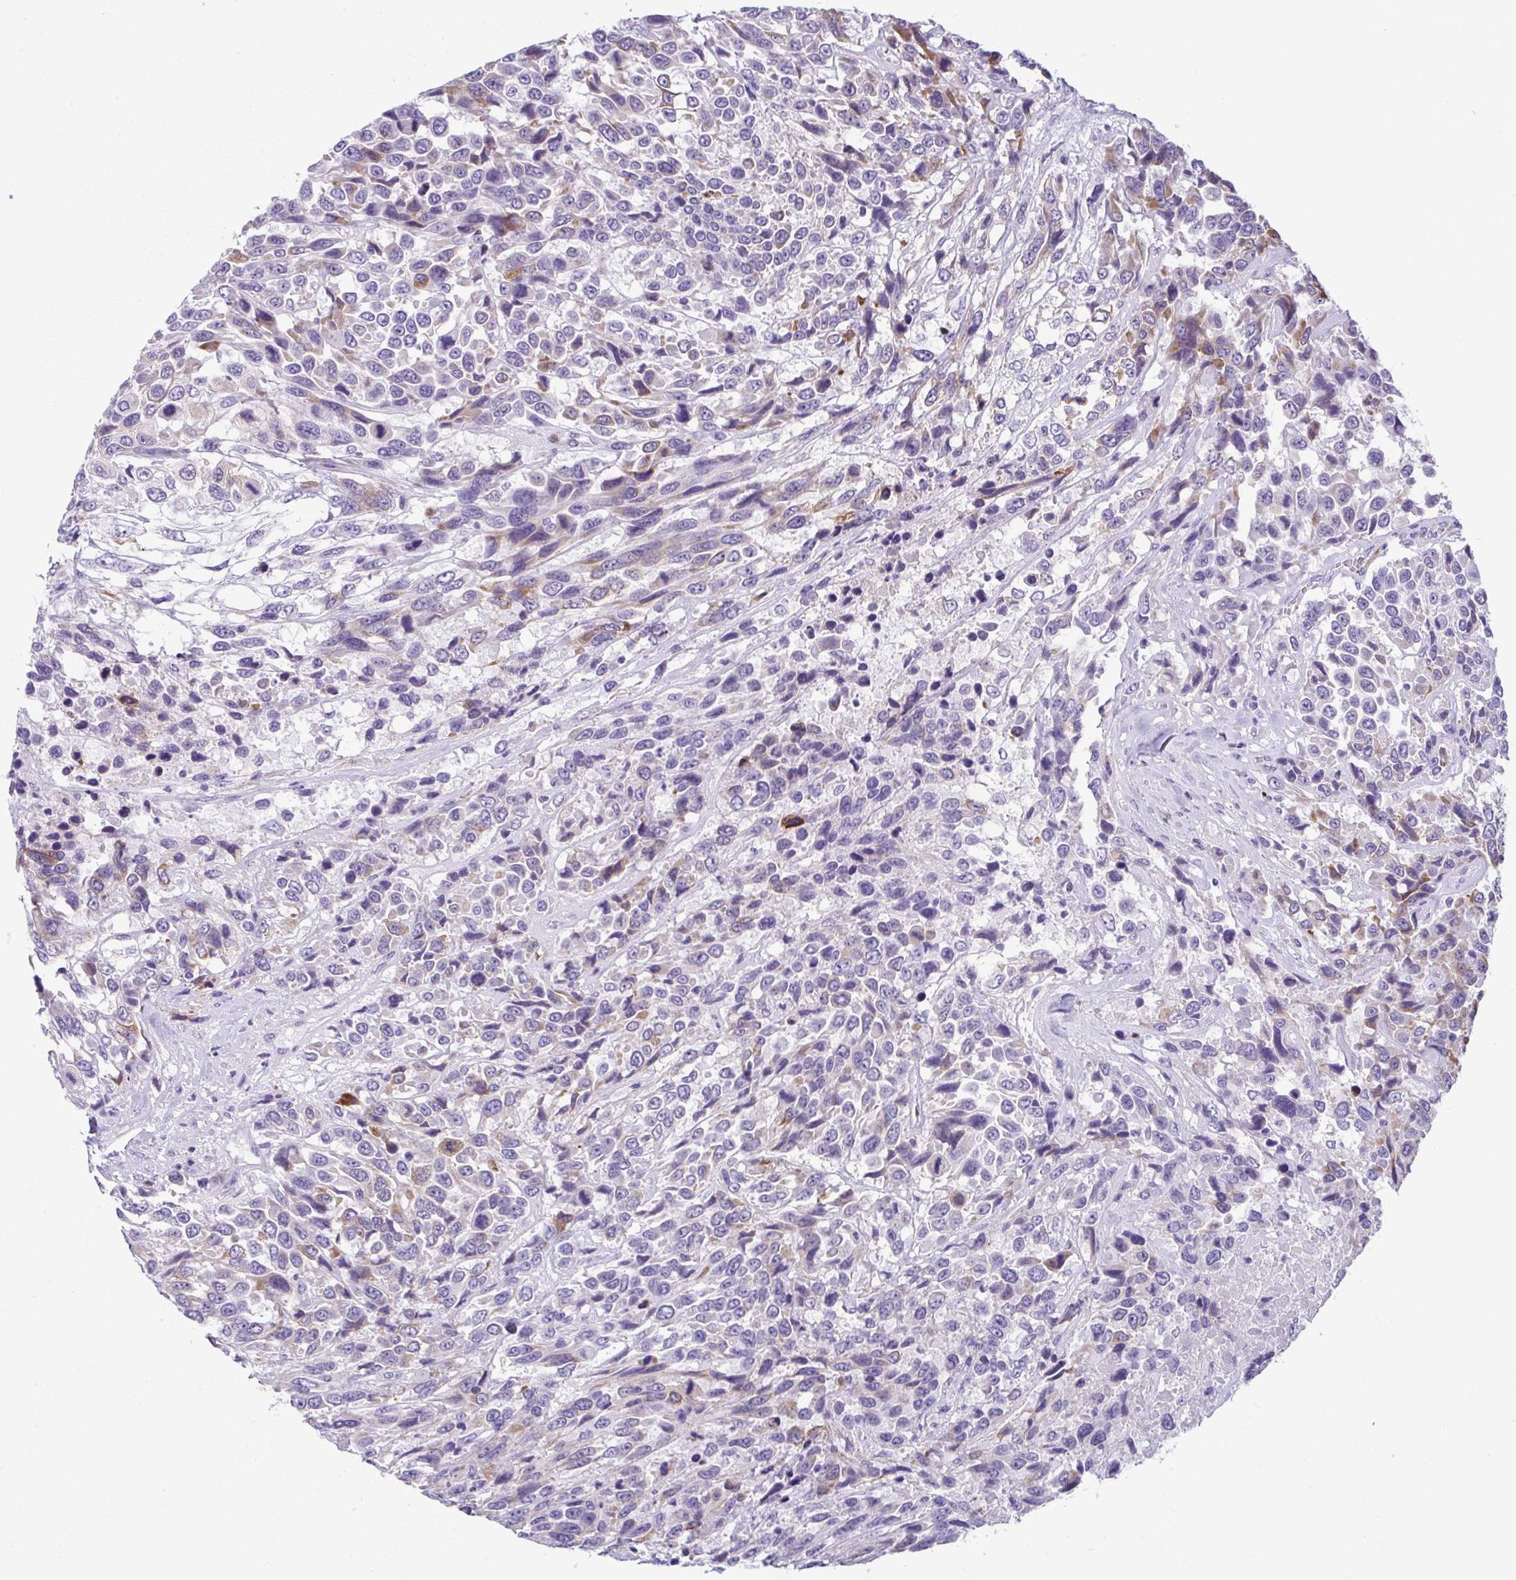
{"staining": {"intensity": "moderate", "quantity": "<25%", "location": "cytoplasmic/membranous"}, "tissue": "urothelial cancer", "cell_type": "Tumor cells", "image_type": "cancer", "snomed": [{"axis": "morphology", "description": "Urothelial carcinoma, High grade"}, {"axis": "topography", "description": "Urinary bladder"}], "caption": "Tumor cells display low levels of moderate cytoplasmic/membranous staining in about <25% of cells in urothelial carcinoma (high-grade).", "gene": "SERPINI1", "patient": {"sex": "female", "age": 70}}